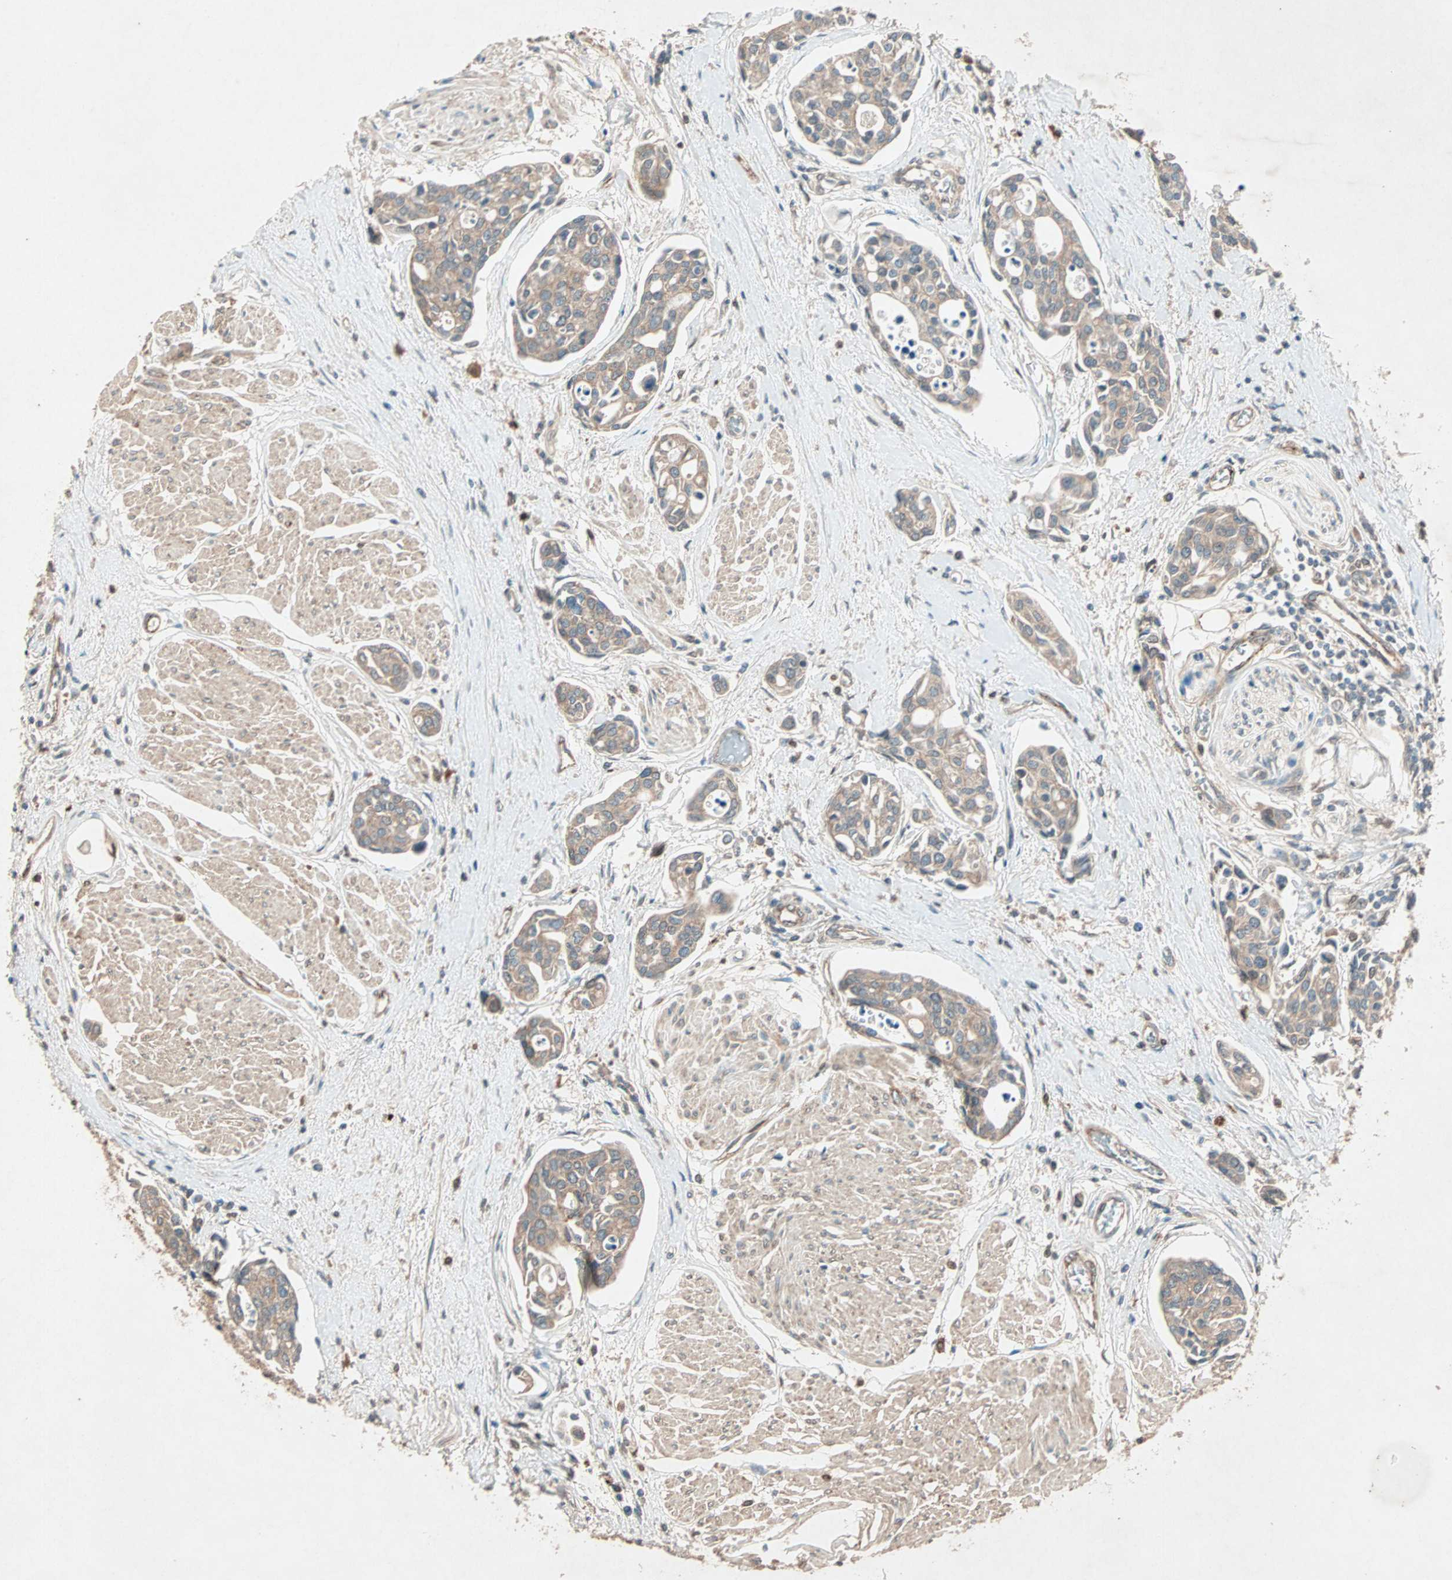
{"staining": {"intensity": "moderate", "quantity": ">75%", "location": "cytoplasmic/membranous"}, "tissue": "urothelial cancer", "cell_type": "Tumor cells", "image_type": "cancer", "snomed": [{"axis": "morphology", "description": "Urothelial carcinoma, High grade"}, {"axis": "topography", "description": "Urinary bladder"}], "caption": "This is an image of IHC staining of urothelial cancer, which shows moderate staining in the cytoplasmic/membranous of tumor cells.", "gene": "SDSL", "patient": {"sex": "male", "age": 78}}